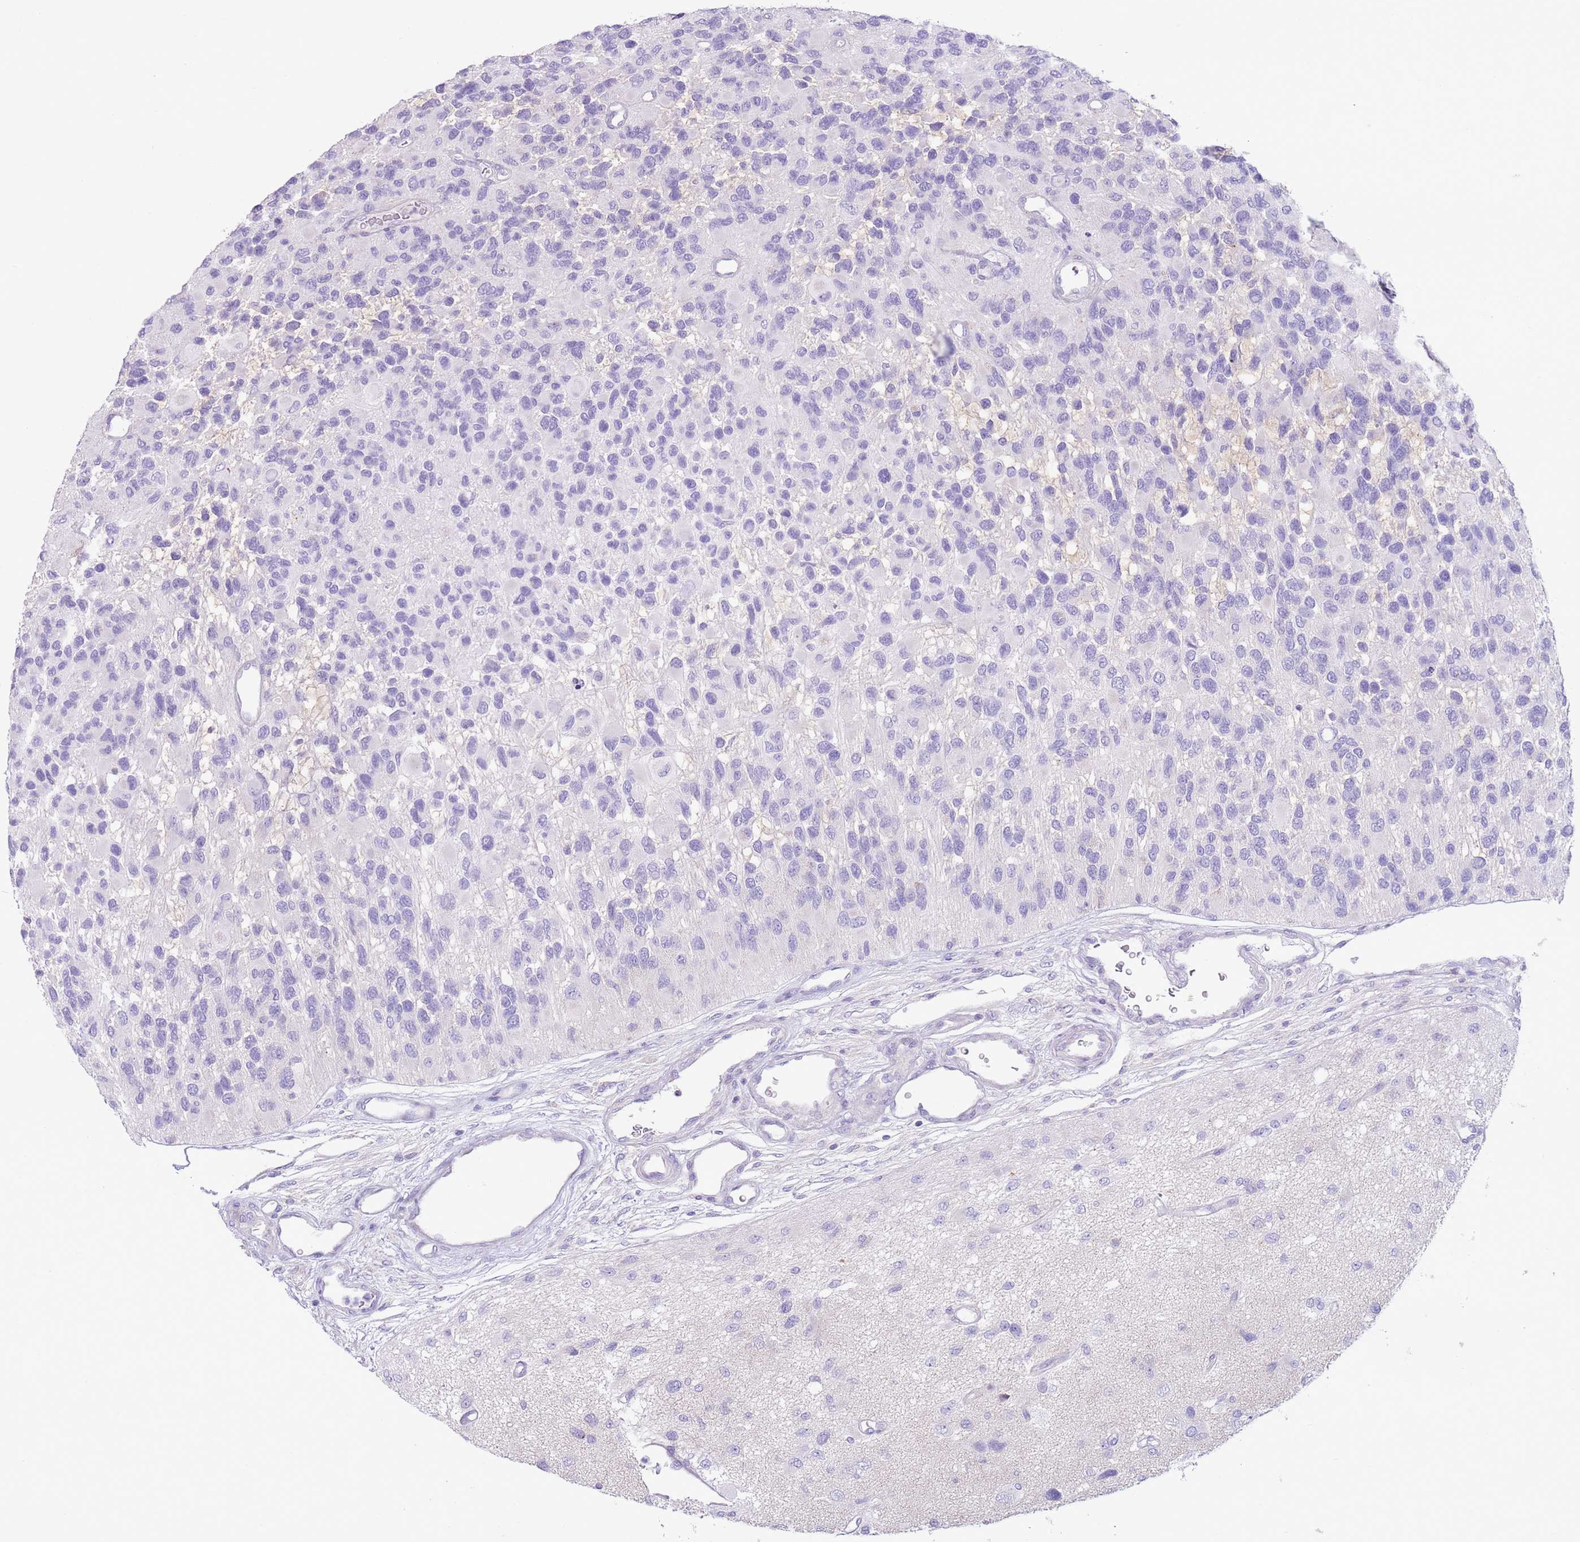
{"staining": {"intensity": "negative", "quantity": "none", "location": "none"}, "tissue": "glioma", "cell_type": "Tumor cells", "image_type": "cancer", "snomed": [{"axis": "morphology", "description": "Glioma, malignant, High grade"}, {"axis": "topography", "description": "Brain"}], "caption": "The immunohistochemistry (IHC) micrograph has no significant staining in tumor cells of high-grade glioma (malignant) tissue. Brightfield microscopy of IHC stained with DAB (brown) and hematoxylin (blue), captured at high magnification.", "gene": "ZNF697", "patient": {"sex": "male", "age": 77}}